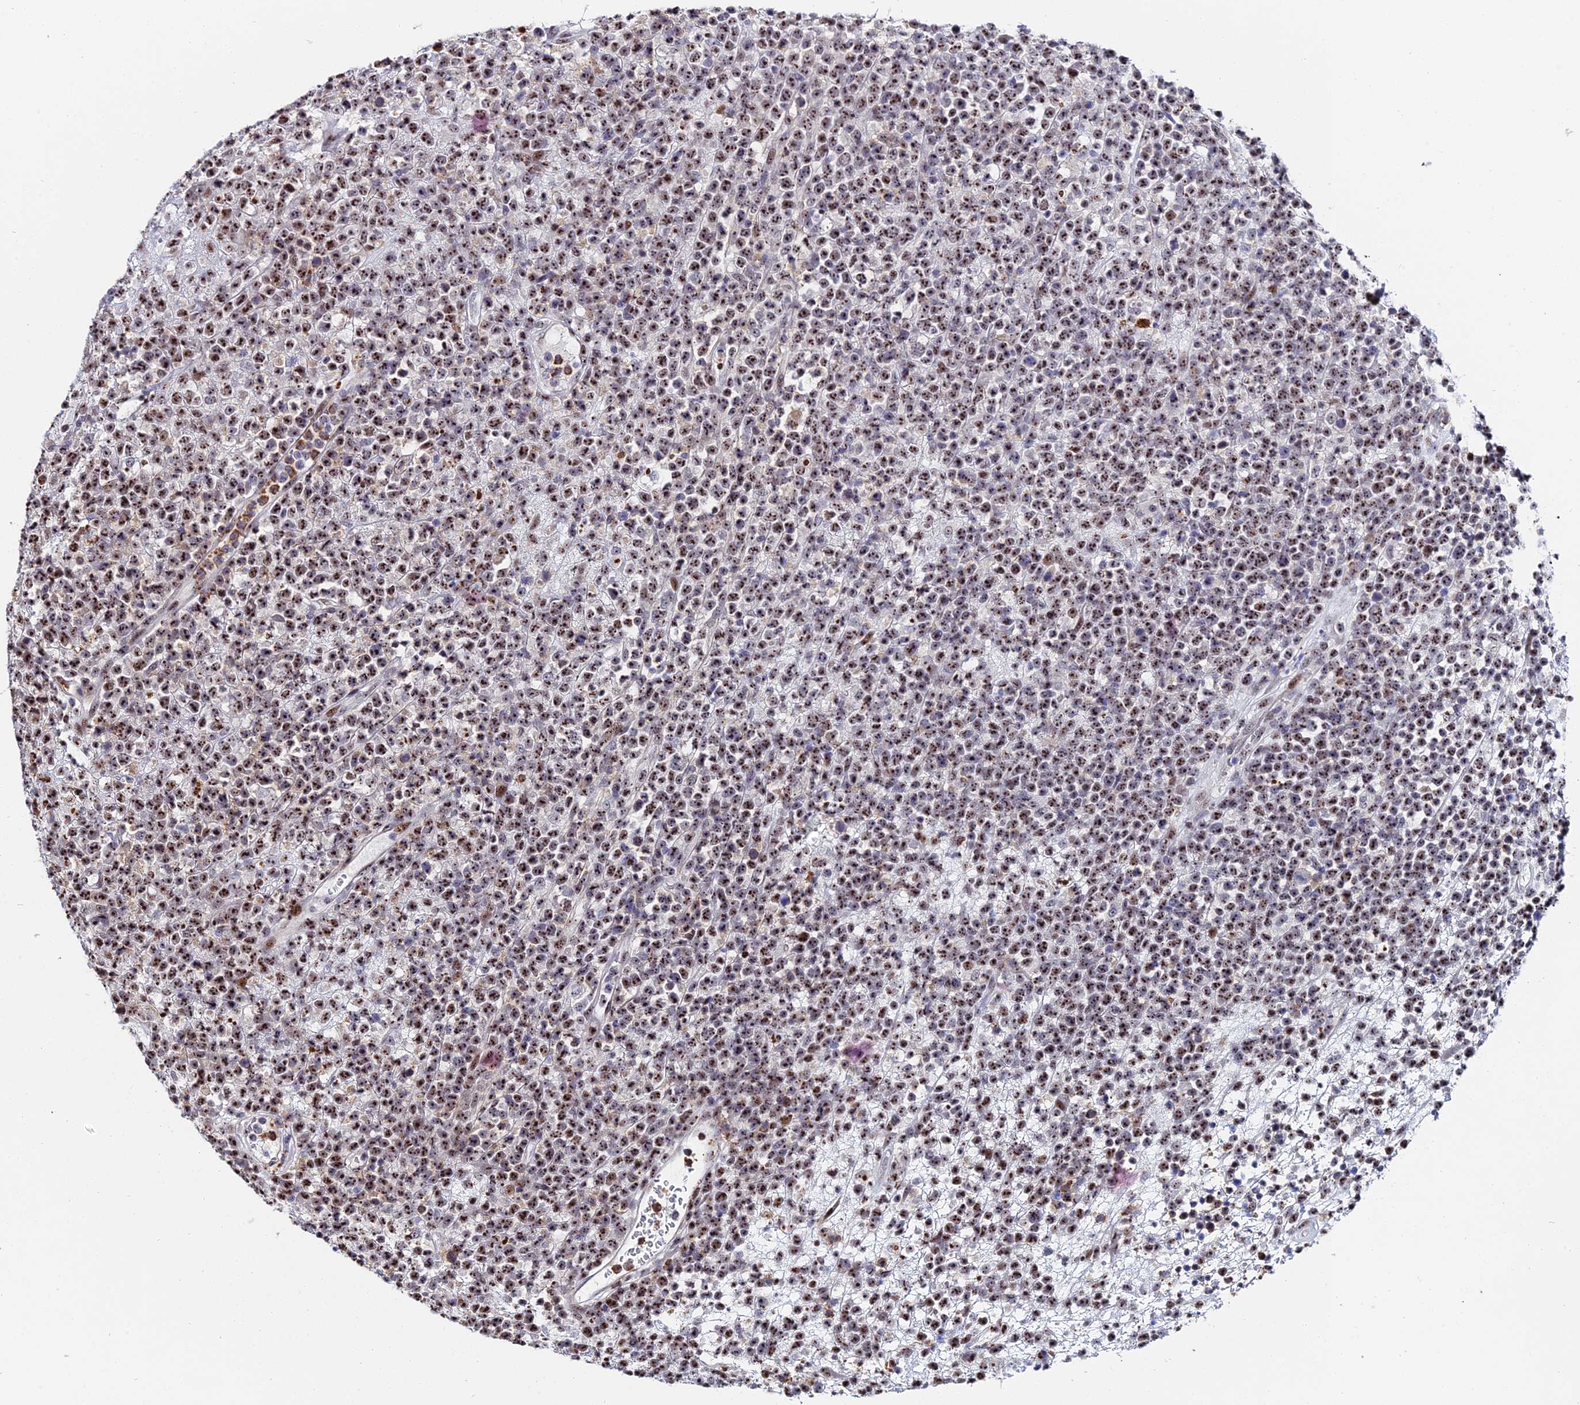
{"staining": {"intensity": "moderate", "quantity": ">75%", "location": "nuclear"}, "tissue": "lymphoma", "cell_type": "Tumor cells", "image_type": "cancer", "snomed": [{"axis": "morphology", "description": "Malignant lymphoma, non-Hodgkin's type, High grade"}, {"axis": "topography", "description": "Colon"}], "caption": "Moderate nuclear staining for a protein is appreciated in about >75% of tumor cells of lymphoma using immunohistochemistry.", "gene": "TIFA", "patient": {"sex": "female", "age": 53}}